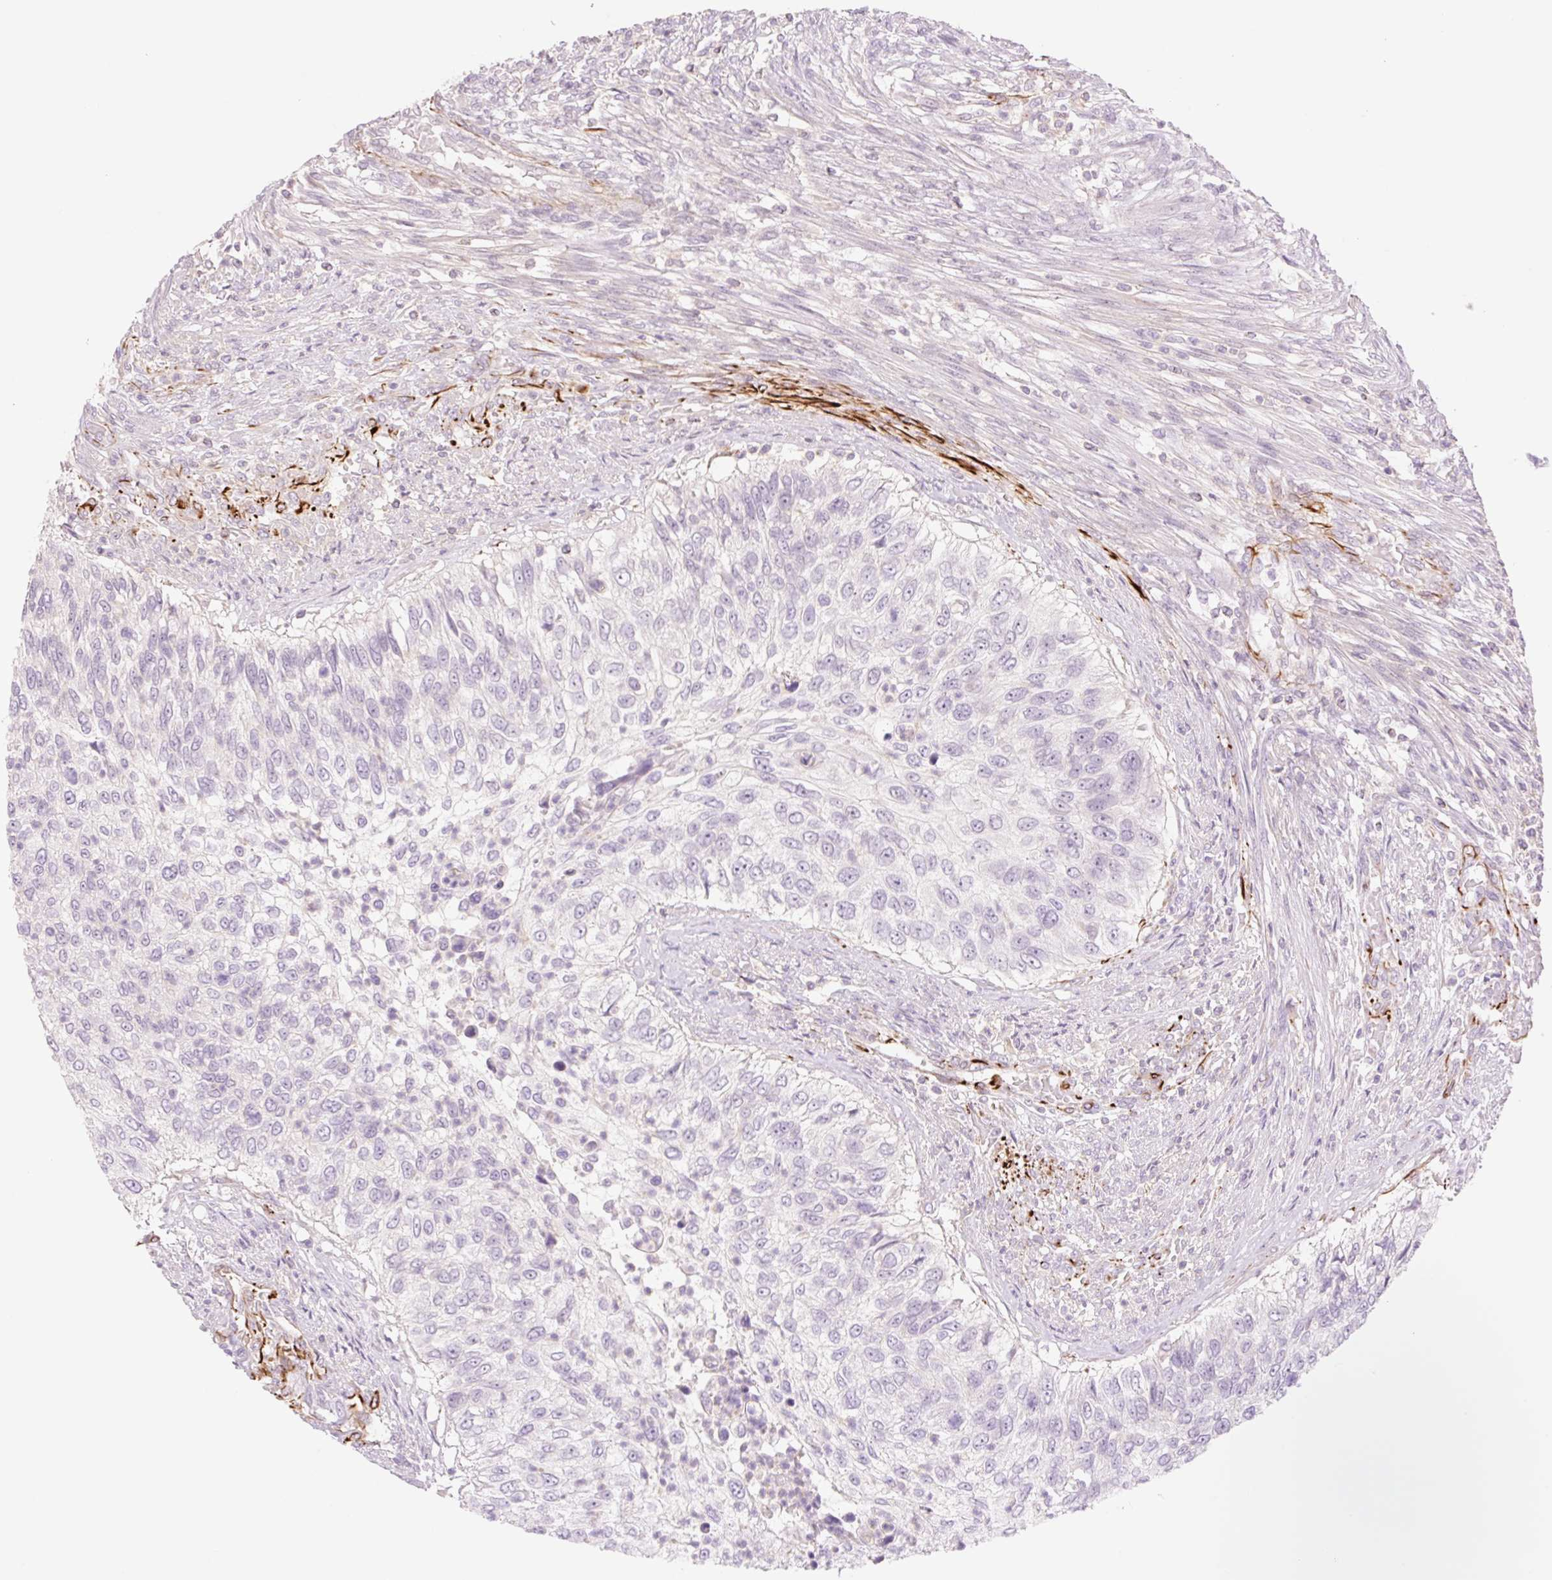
{"staining": {"intensity": "negative", "quantity": "none", "location": "none"}, "tissue": "urothelial cancer", "cell_type": "Tumor cells", "image_type": "cancer", "snomed": [{"axis": "morphology", "description": "Urothelial carcinoma, High grade"}, {"axis": "topography", "description": "Urinary bladder"}], "caption": "A histopathology image of urothelial cancer stained for a protein displays no brown staining in tumor cells.", "gene": "ZFYVE21", "patient": {"sex": "female", "age": 60}}